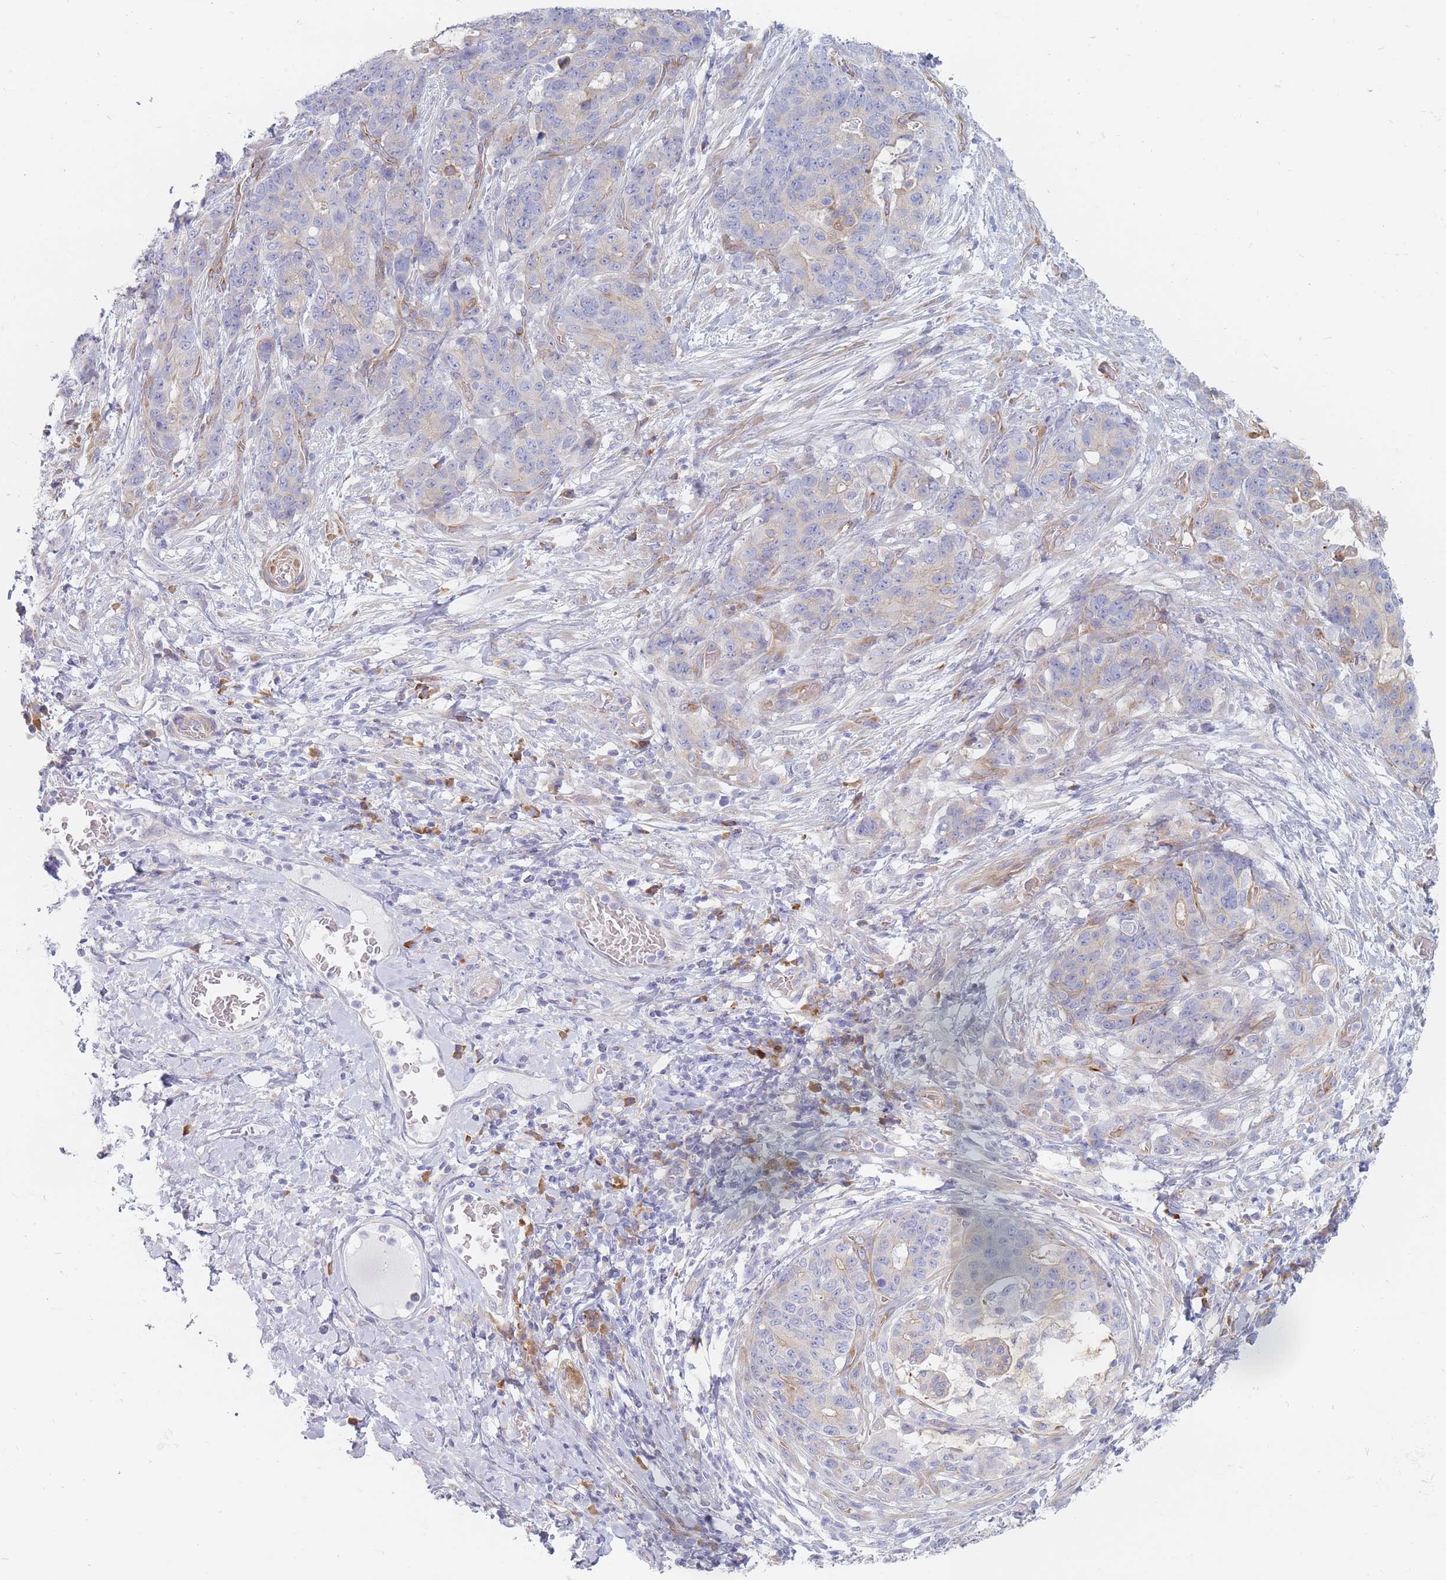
{"staining": {"intensity": "negative", "quantity": "none", "location": "none"}, "tissue": "stomach cancer", "cell_type": "Tumor cells", "image_type": "cancer", "snomed": [{"axis": "morphology", "description": "Normal tissue, NOS"}, {"axis": "morphology", "description": "Adenocarcinoma, NOS"}, {"axis": "topography", "description": "Stomach"}], "caption": "An image of adenocarcinoma (stomach) stained for a protein shows no brown staining in tumor cells.", "gene": "ERBIN", "patient": {"sex": "female", "age": 64}}